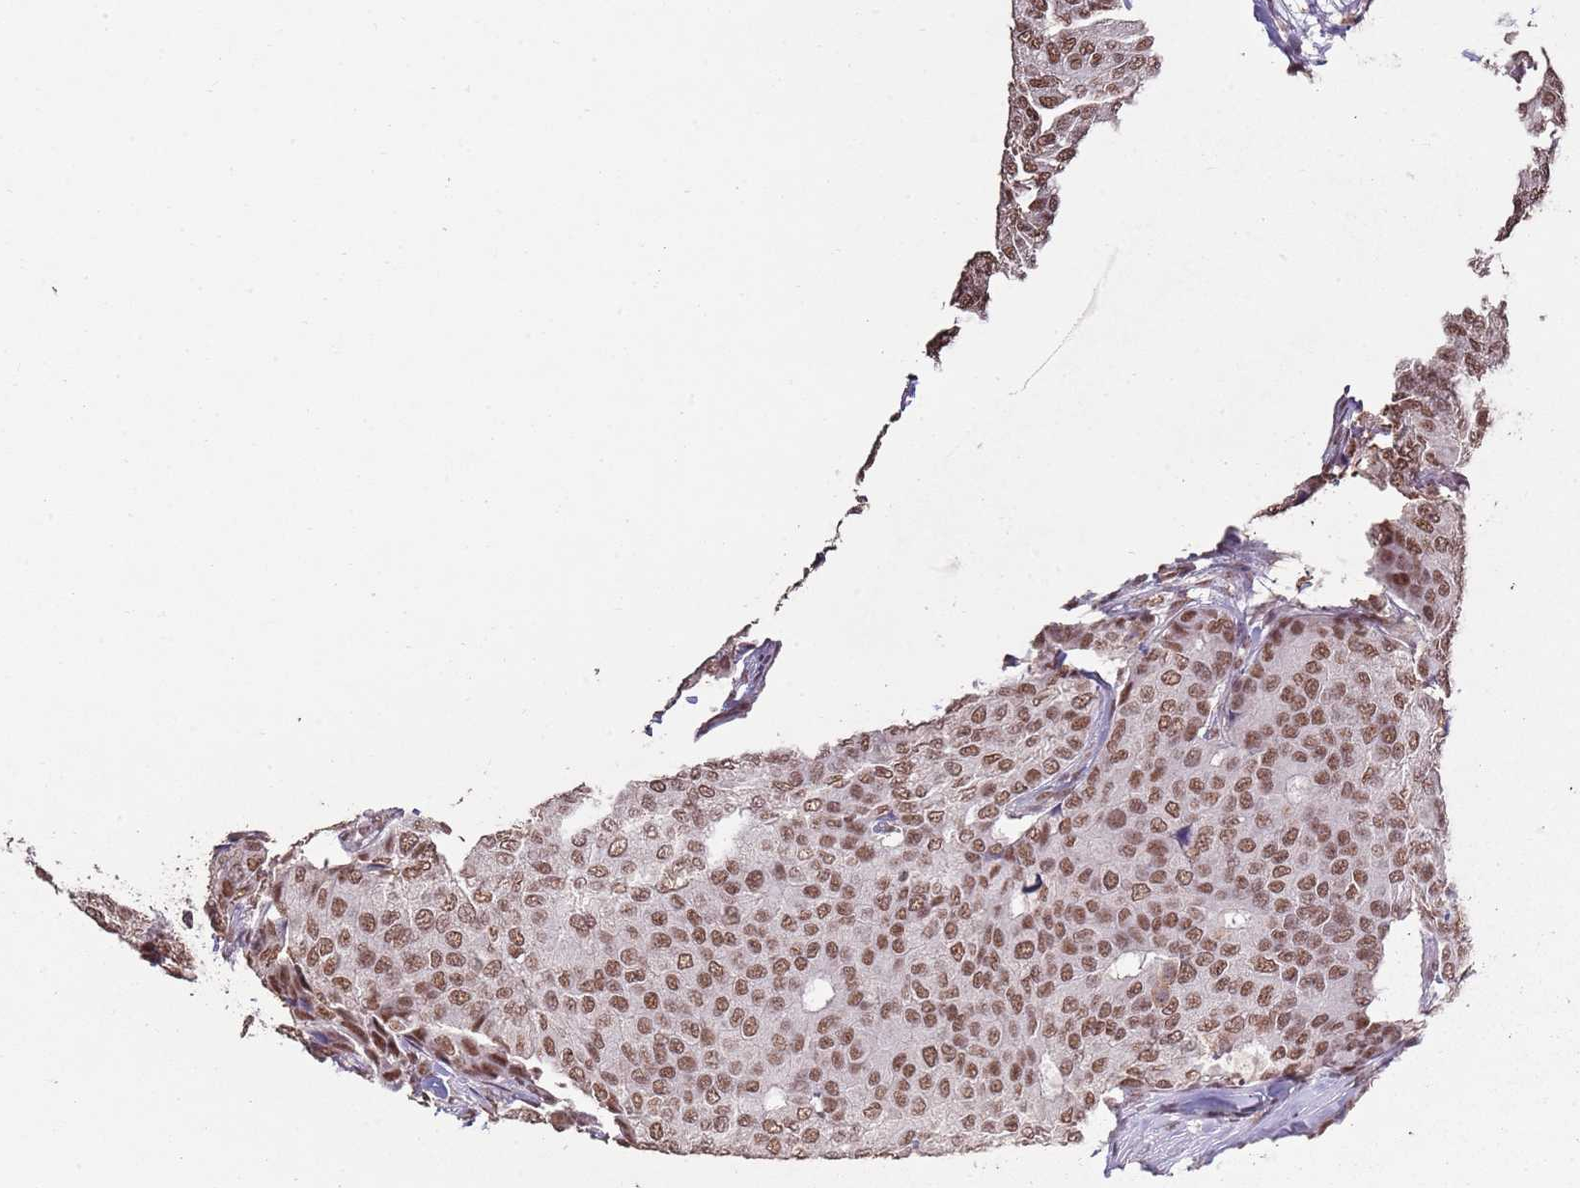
{"staining": {"intensity": "moderate", "quantity": ">75%", "location": "nuclear"}, "tissue": "breast cancer", "cell_type": "Tumor cells", "image_type": "cancer", "snomed": [{"axis": "morphology", "description": "Duct carcinoma"}, {"axis": "topography", "description": "Breast"}], "caption": "This photomicrograph demonstrates immunohistochemistry (IHC) staining of human breast cancer (invasive ductal carcinoma), with medium moderate nuclear positivity in approximately >75% of tumor cells.", "gene": "ARL14EP", "patient": {"sex": "female", "age": 75}}